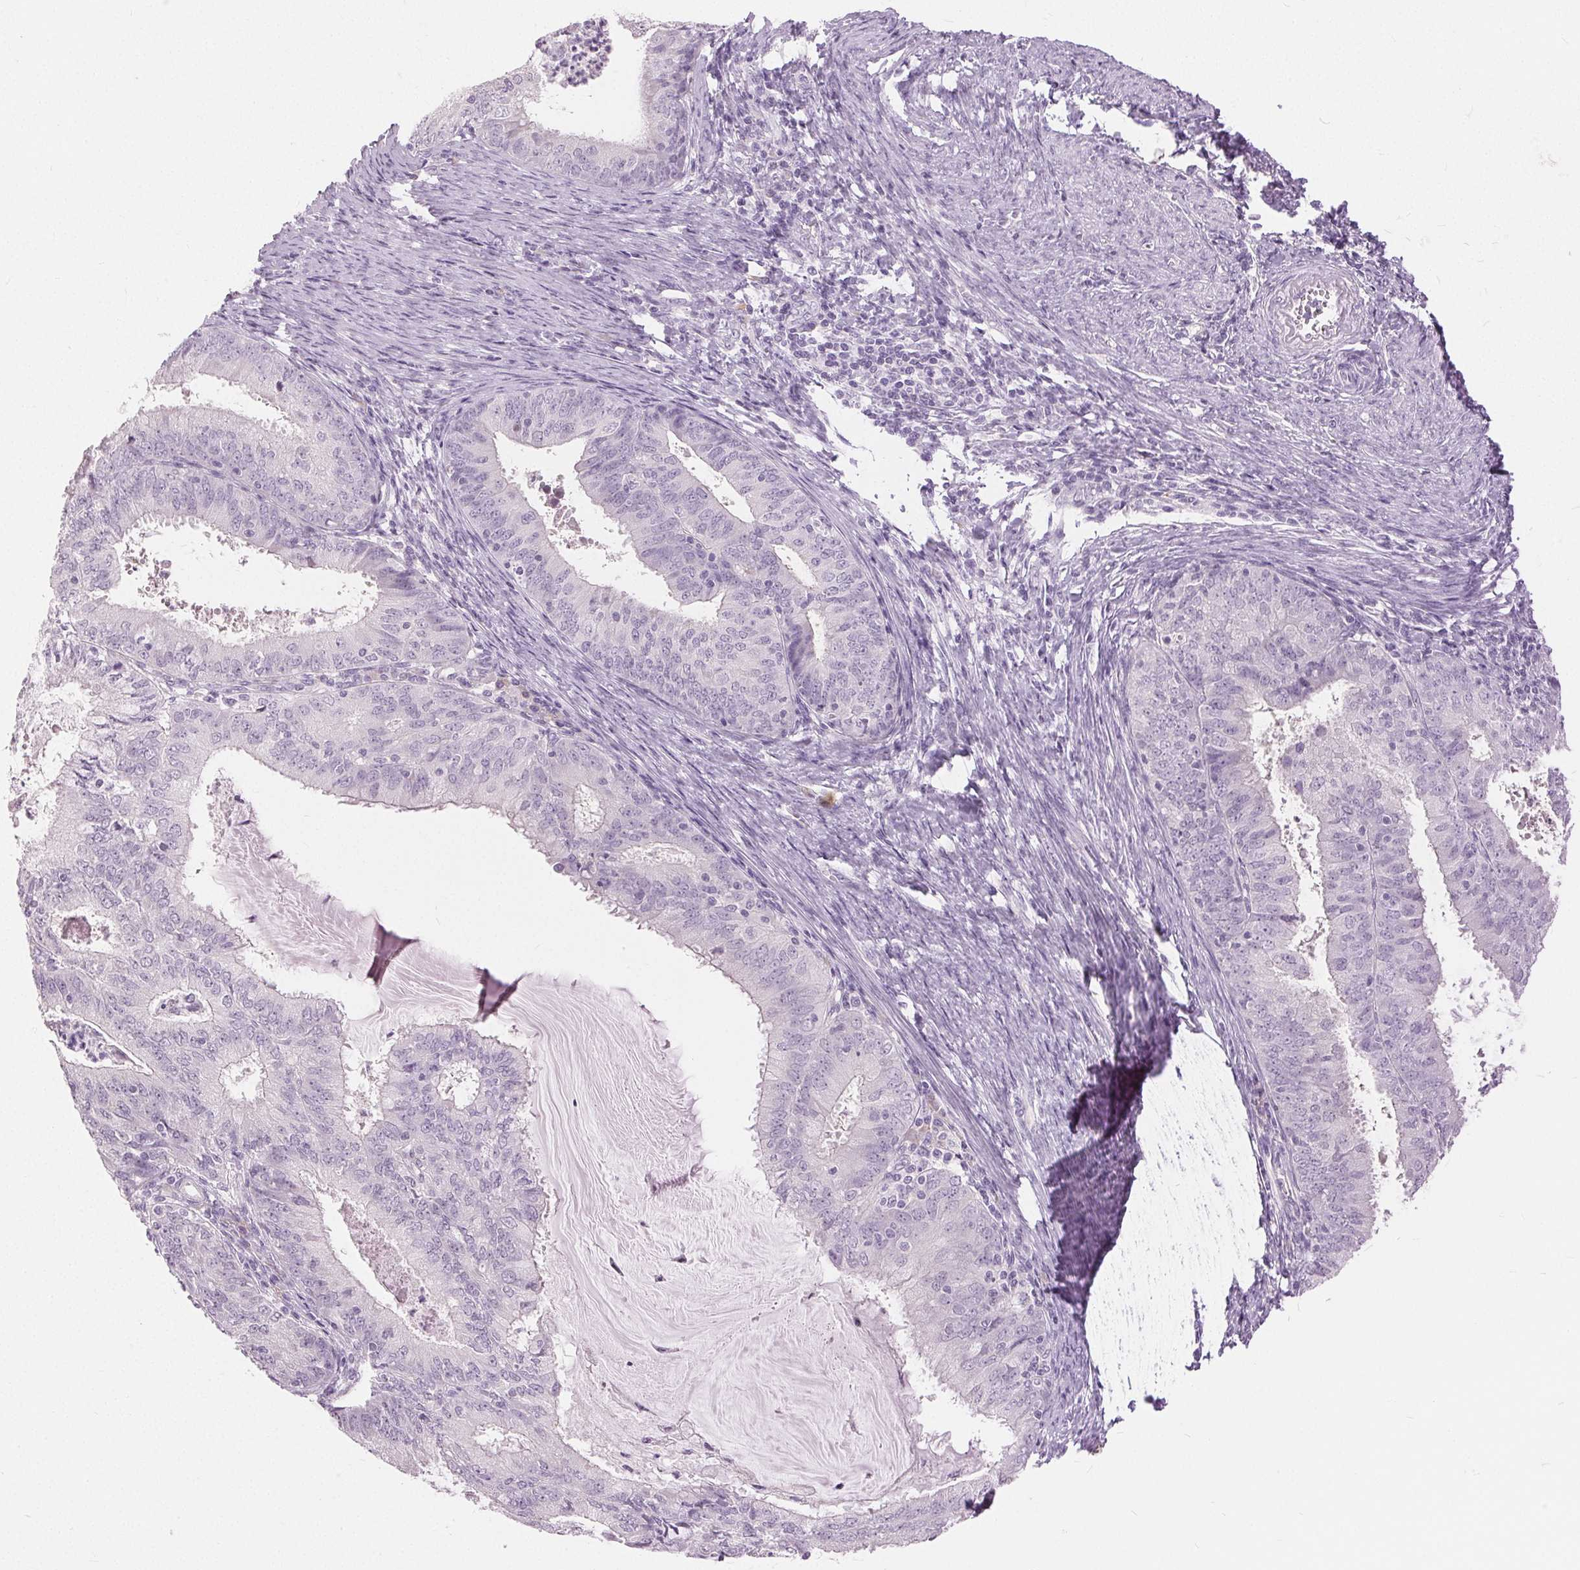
{"staining": {"intensity": "negative", "quantity": "none", "location": "none"}, "tissue": "endometrial cancer", "cell_type": "Tumor cells", "image_type": "cancer", "snomed": [{"axis": "morphology", "description": "Adenocarcinoma, NOS"}, {"axis": "topography", "description": "Endometrium"}], "caption": "This is a image of IHC staining of endometrial cancer, which shows no positivity in tumor cells.", "gene": "DSG3", "patient": {"sex": "female", "age": 57}}